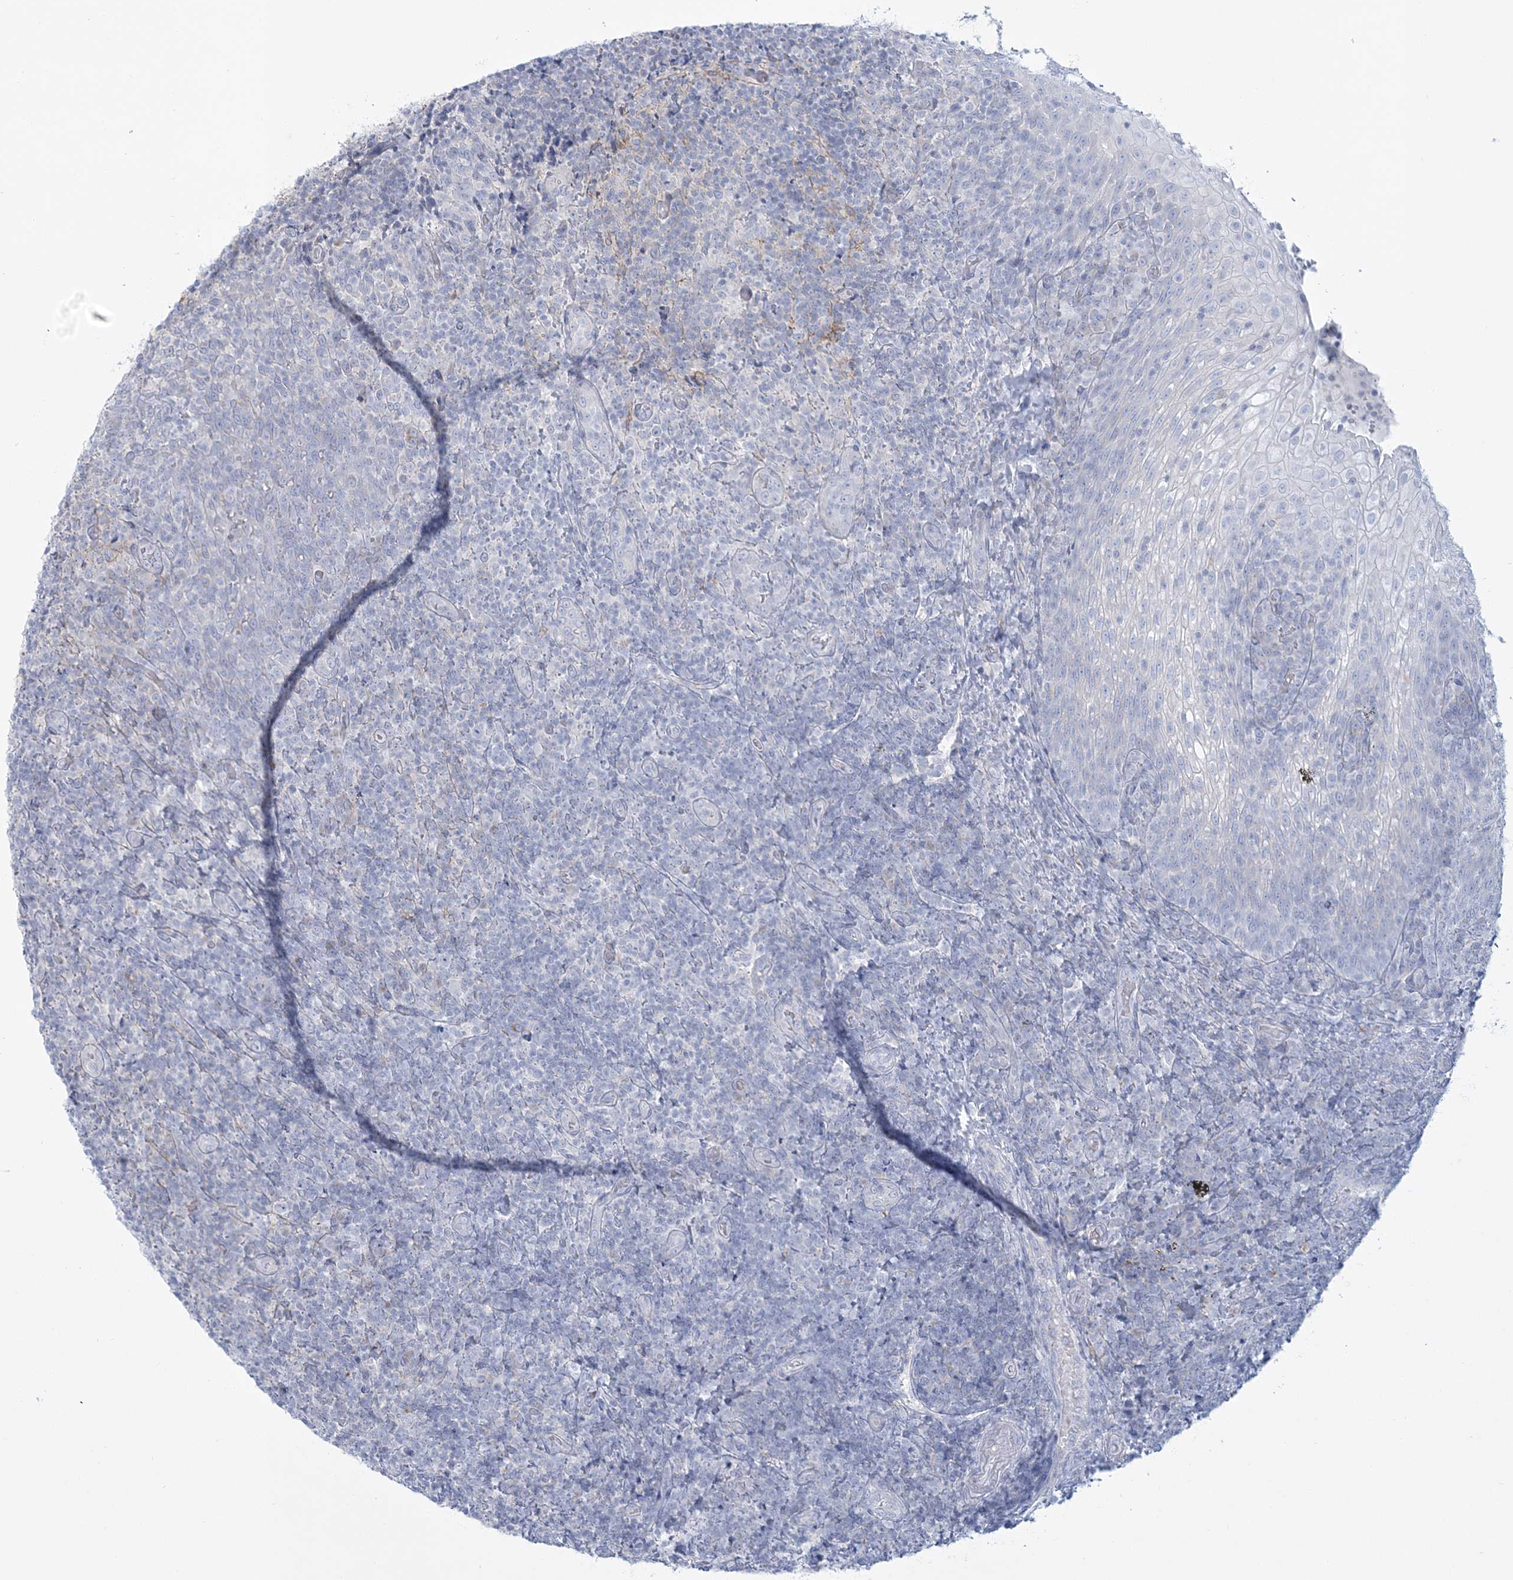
{"staining": {"intensity": "negative", "quantity": "none", "location": "none"}, "tissue": "tonsil", "cell_type": "Germinal center cells", "image_type": "normal", "snomed": [{"axis": "morphology", "description": "Normal tissue, NOS"}, {"axis": "topography", "description": "Tonsil"}], "caption": "Immunohistochemistry image of benign tonsil: human tonsil stained with DAB reveals no significant protein staining in germinal center cells. The staining was performed using DAB (3,3'-diaminobenzidine) to visualize the protein expression in brown, while the nuclei were stained in blue with hematoxylin (Magnification: 20x).", "gene": "ADGB", "patient": {"sex": "female", "age": 19}}